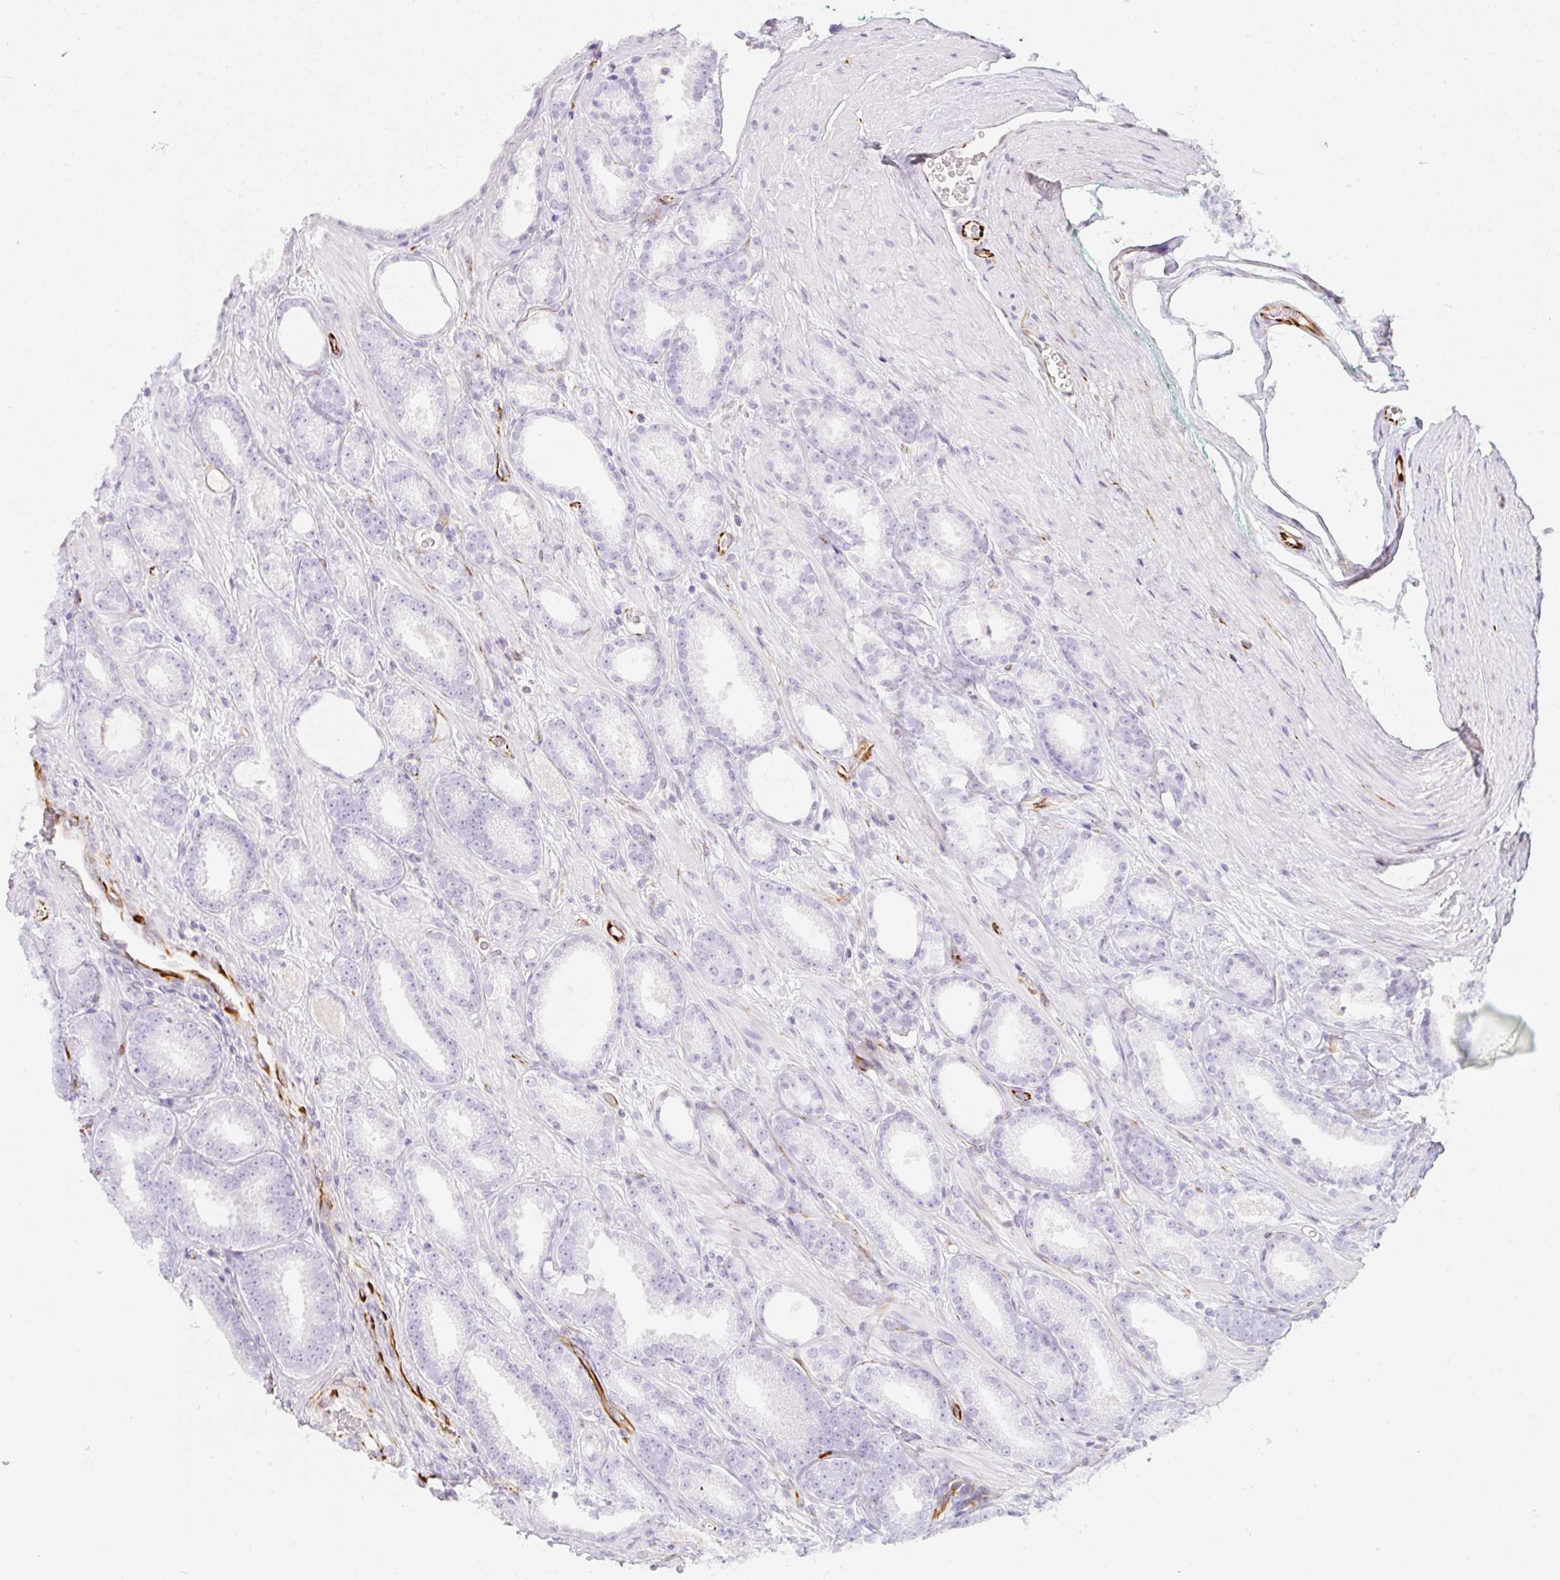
{"staining": {"intensity": "negative", "quantity": "none", "location": "none"}, "tissue": "prostate cancer", "cell_type": "Tumor cells", "image_type": "cancer", "snomed": [{"axis": "morphology", "description": "Adenocarcinoma, Low grade"}, {"axis": "topography", "description": "Prostate"}], "caption": "DAB (3,3'-diaminobenzidine) immunohistochemical staining of human prostate low-grade adenocarcinoma reveals no significant expression in tumor cells. (DAB immunohistochemistry (IHC) with hematoxylin counter stain).", "gene": "ZNF689", "patient": {"sex": "male", "age": 61}}